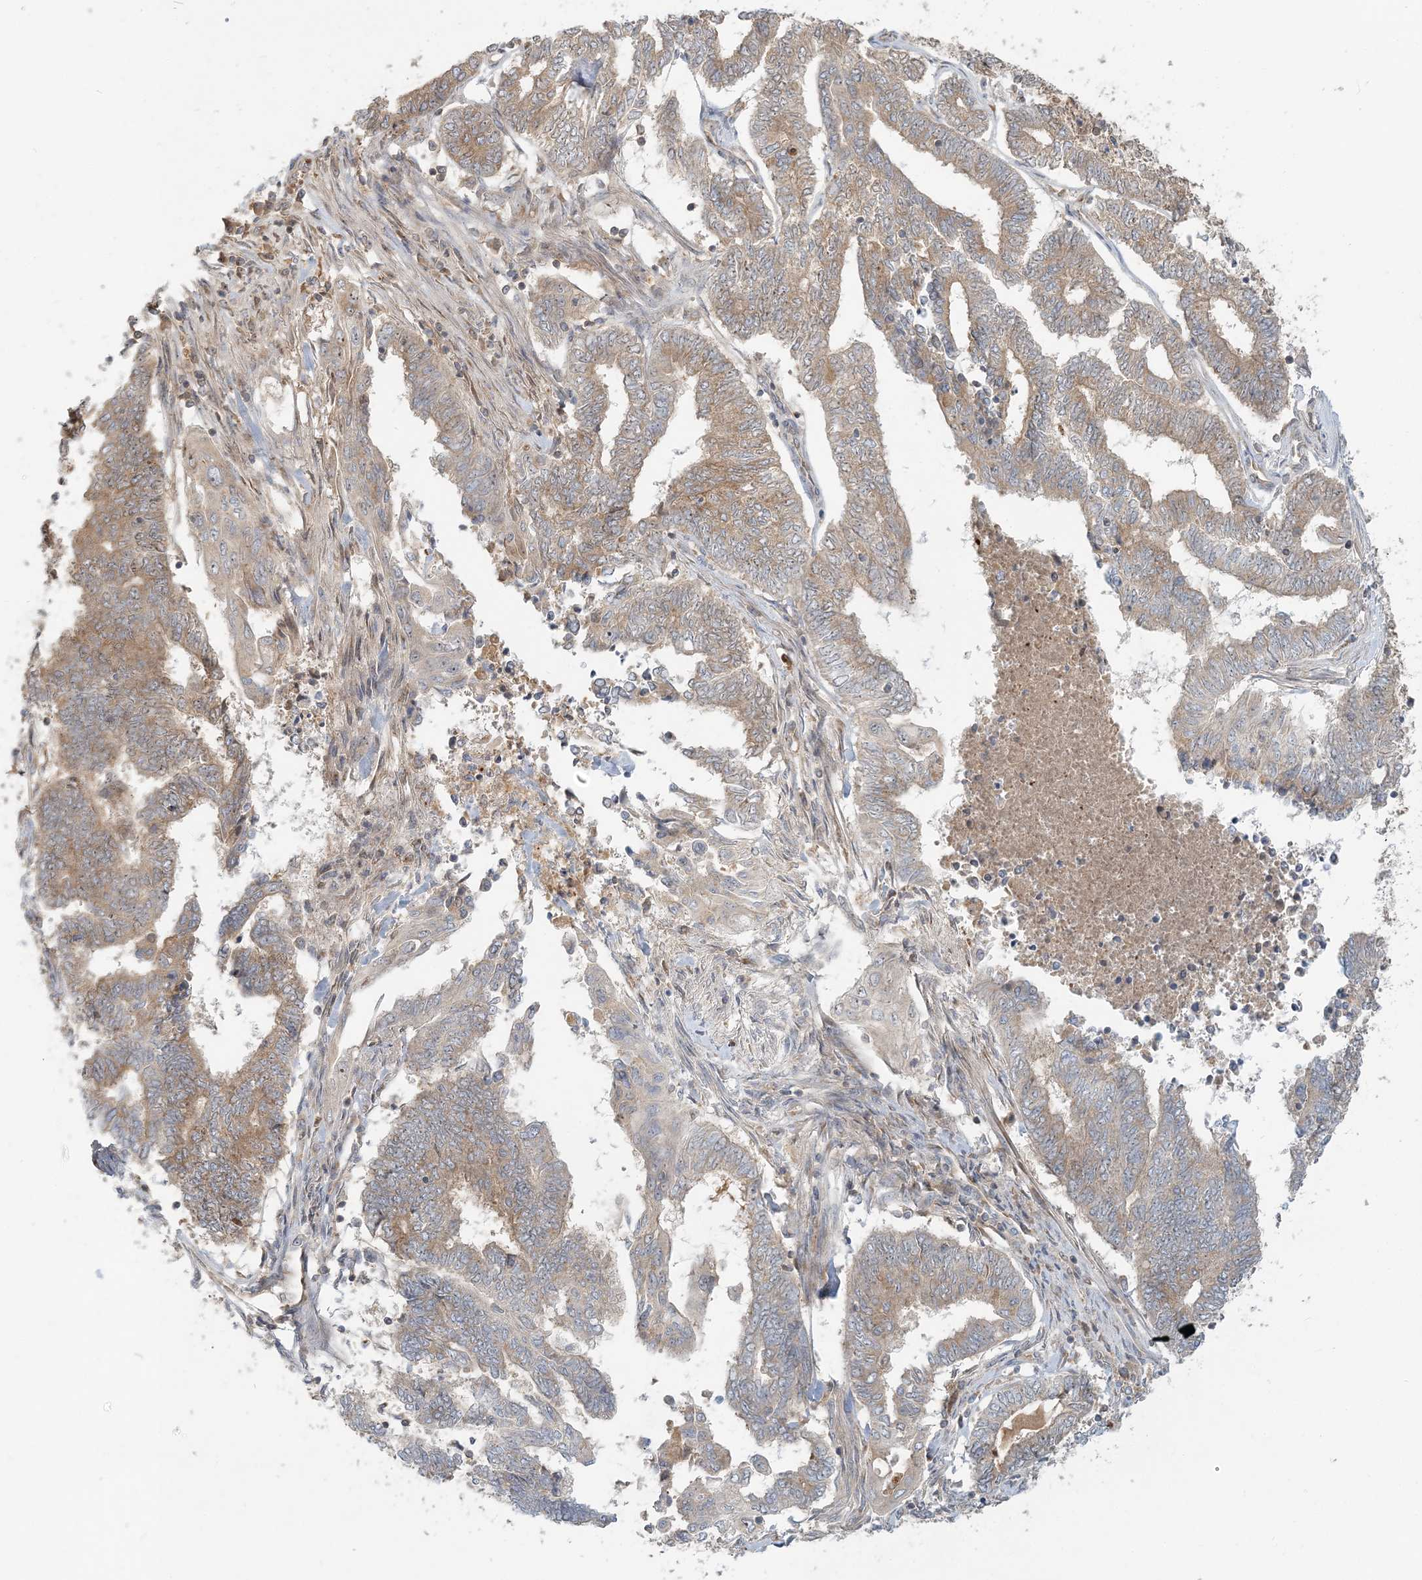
{"staining": {"intensity": "moderate", "quantity": ">75%", "location": "cytoplasmic/membranous"}, "tissue": "endometrial cancer", "cell_type": "Tumor cells", "image_type": "cancer", "snomed": [{"axis": "morphology", "description": "Adenocarcinoma, NOS"}, {"axis": "topography", "description": "Uterus"}, {"axis": "topography", "description": "Endometrium"}], "caption": "Immunohistochemistry (IHC) staining of endometrial adenocarcinoma, which exhibits medium levels of moderate cytoplasmic/membranous positivity in about >75% of tumor cells indicating moderate cytoplasmic/membranous protein positivity. The staining was performed using DAB (brown) for protein detection and nuclei were counterstained in hematoxylin (blue).", "gene": "AP1AR", "patient": {"sex": "female", "age": 70}}